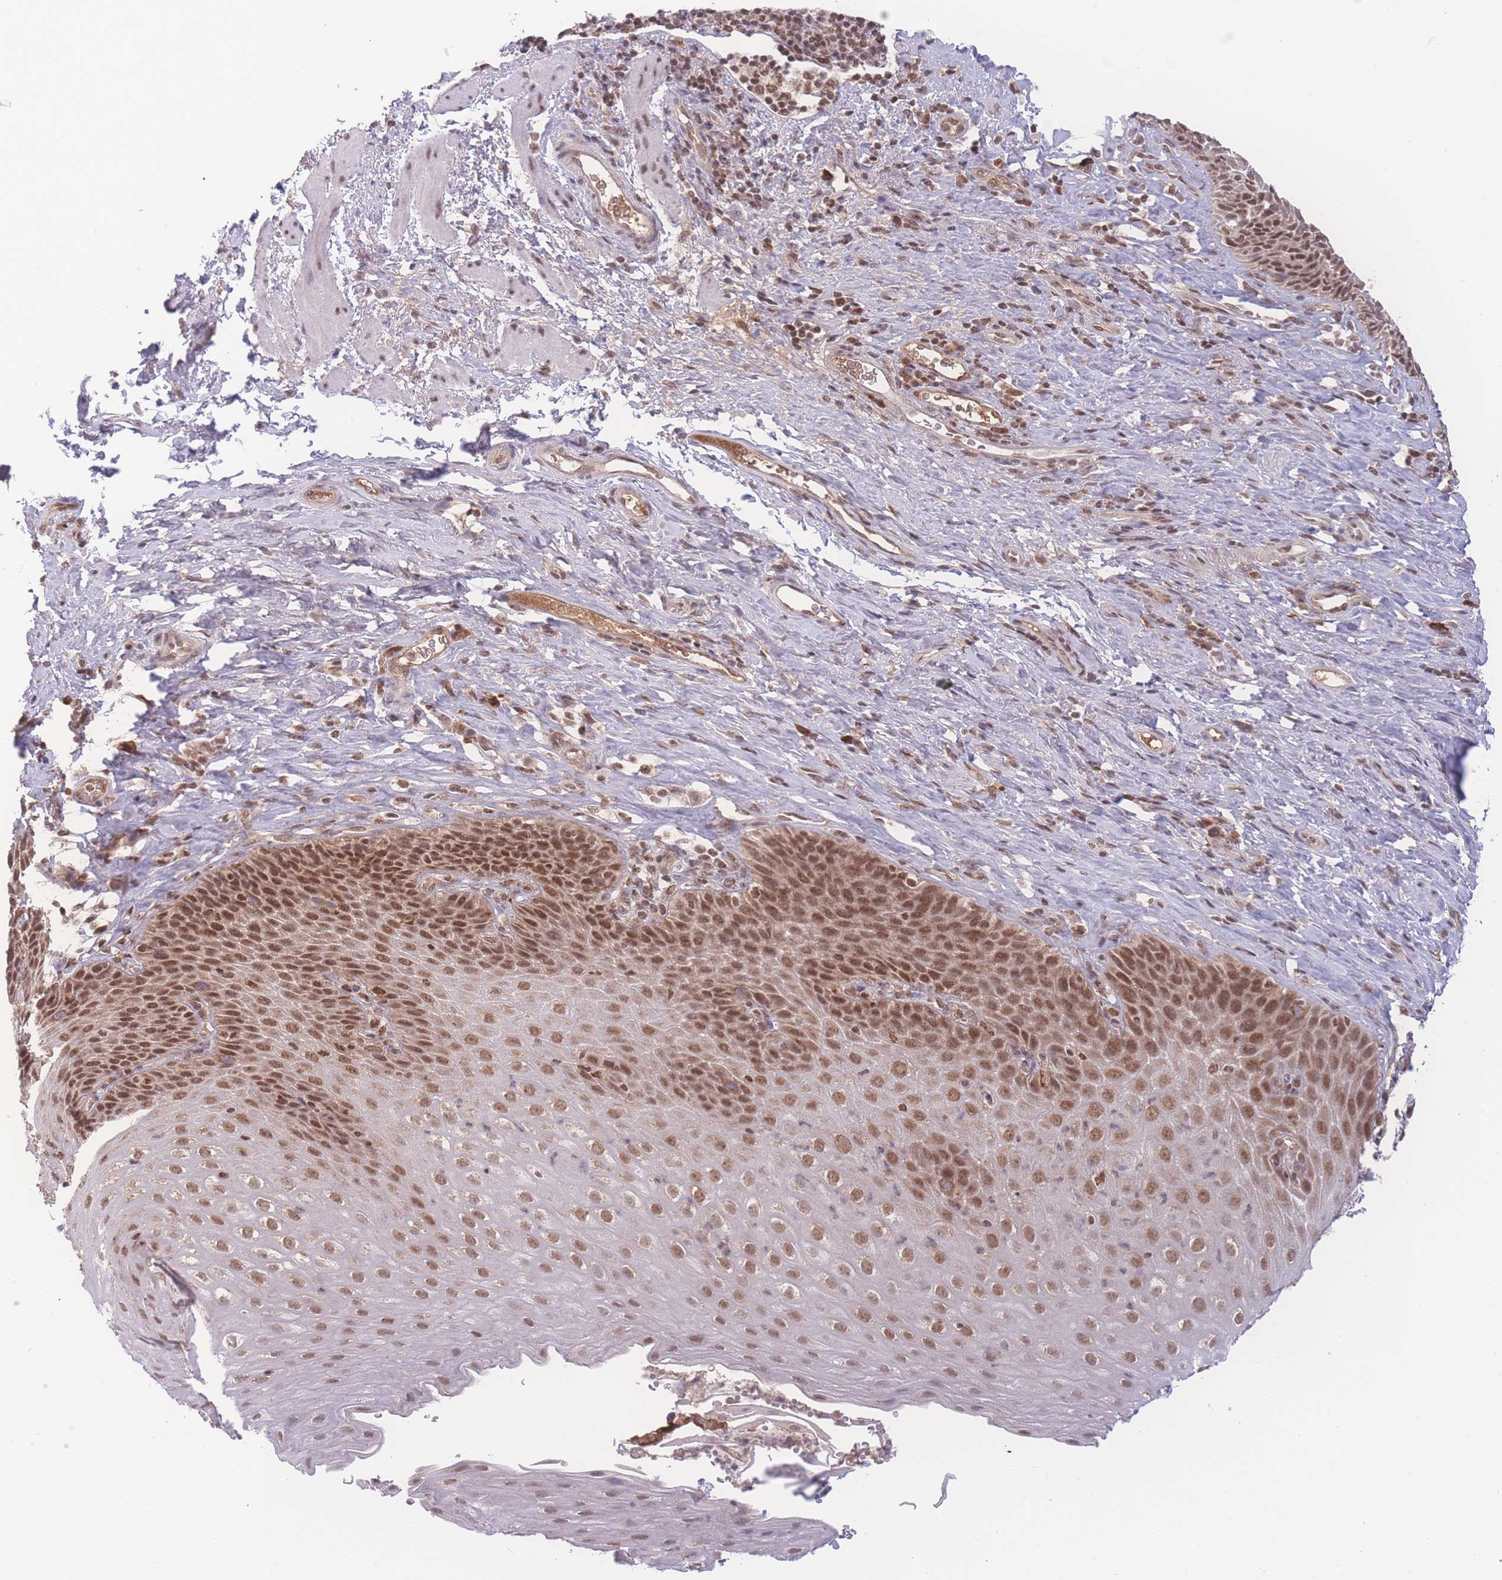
{"staining": {"intensity": "moderate", "quantity": ">75%", "location": "nuclear"}, "tissue": "esophagus", "cell_type": "Squamous epithelial cells", "image_type": "normal", "snomed": [{"axis": "morphology", "description": "Normal tissue, NOS"}, {"axis": "topography", "description": "Esophagus"}], "caption": "IHC of unremarkable human esophagus exhibits medium levels of moderate nuclear positivity in about >75% of squamous epithelial cells. (DAB (3,3'-diaminobenzidine) = brown stain, brightfield microscopy at high magnification).", "gene": "RAVER1", "patient": {"sex": "female", "age": 61}}